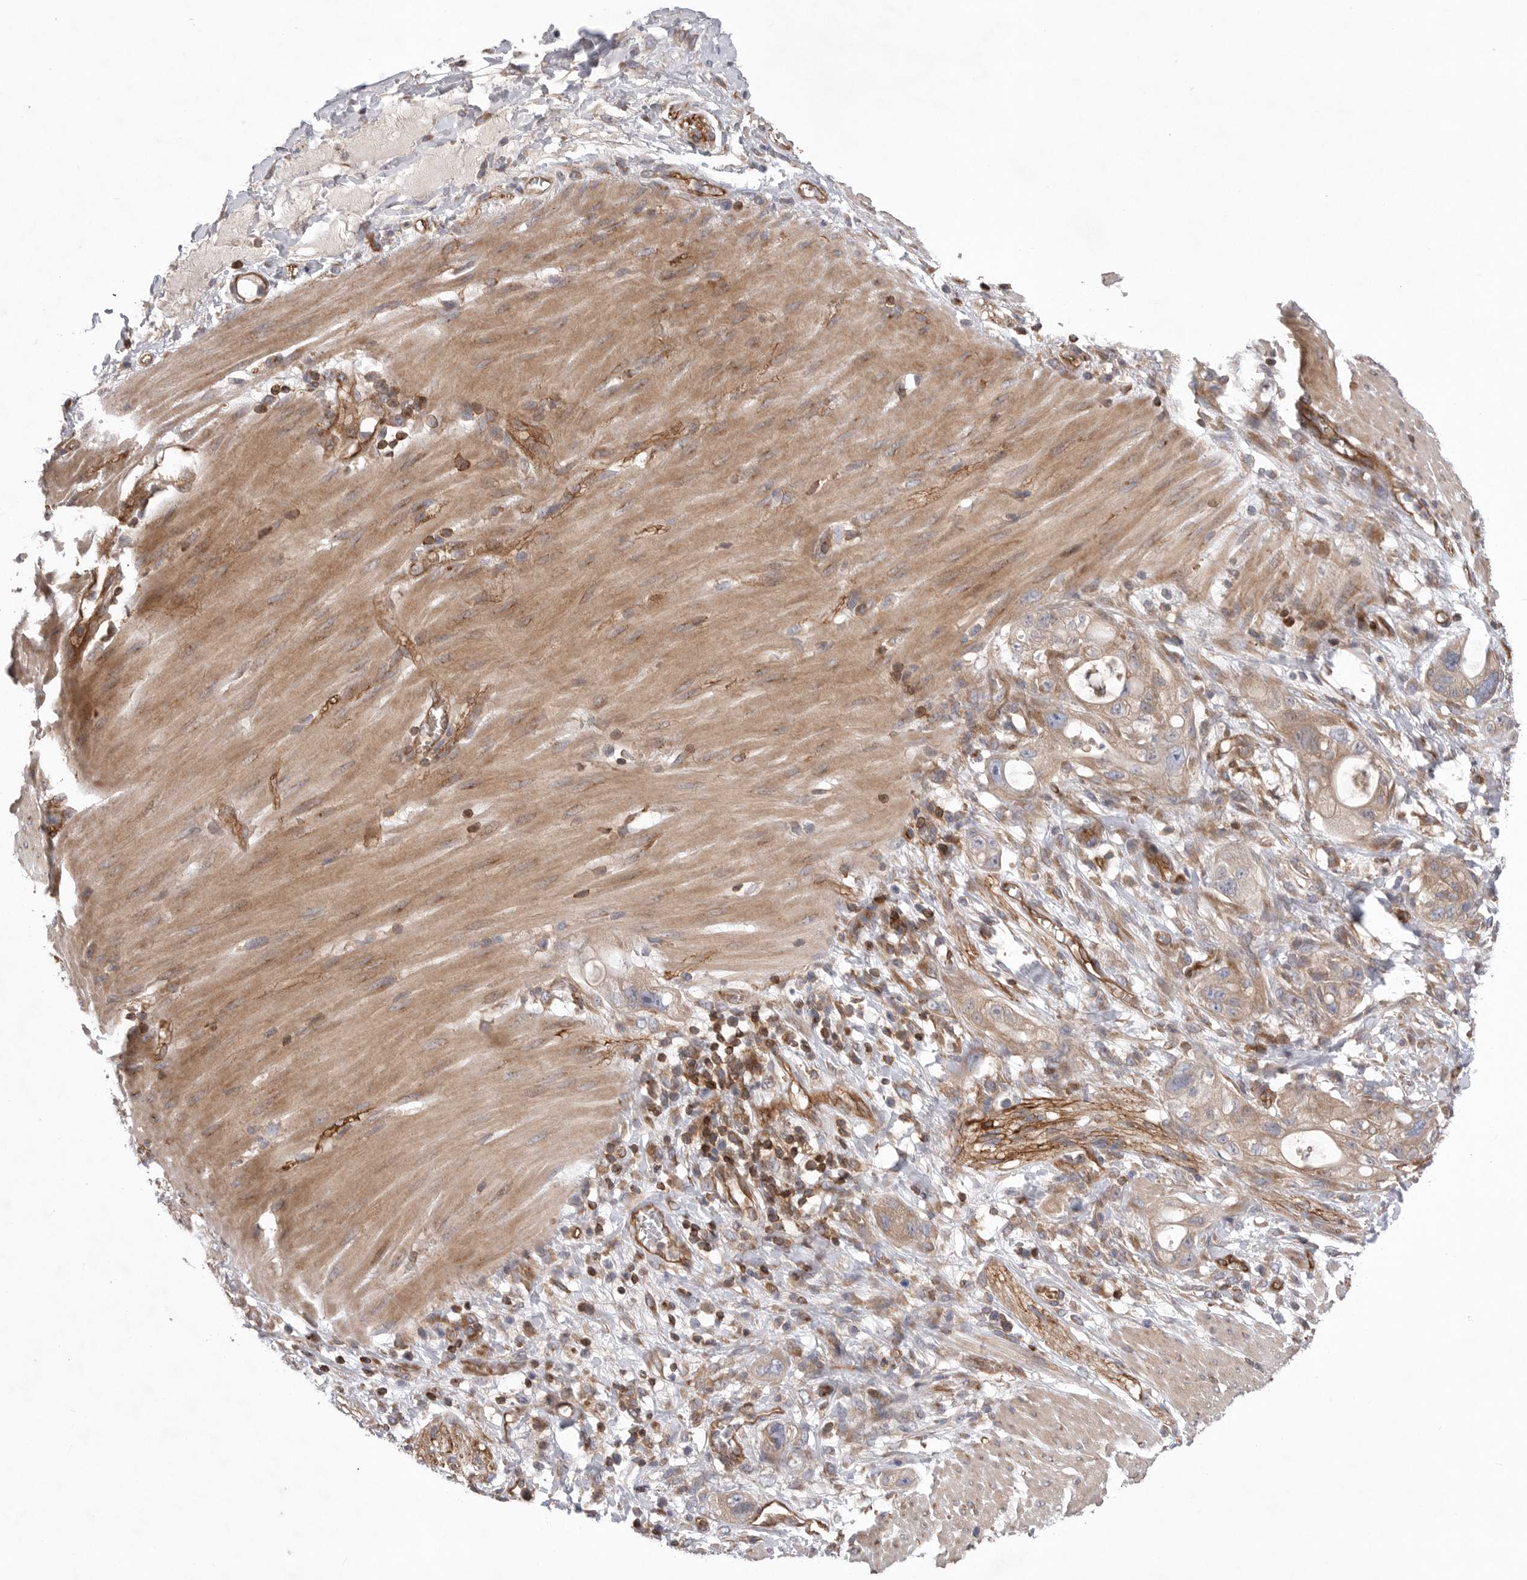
{"staining": {"intensity": "weak", "quantity": ">75%", "location": "cytoplasmic/membranous"}, "tissue": "stomach cancer", "cell_type": "Tumor cells", "image_type": "cancer", "snomed": [{"axis": "morphology", "description": "Adenocarcinoma, NOS"}, {"axis": "topography", "description": "Stomach"}, {"axis": "topography", "description": "Stomach, lower"}], "caption": "Tumor cells reveal low levels of weak cytoplasmic/membranous staining in approximately >75% of cells in stomach cancer.", "gene": "PRKCH", "patient": {"sex": "female", "age": 48}}